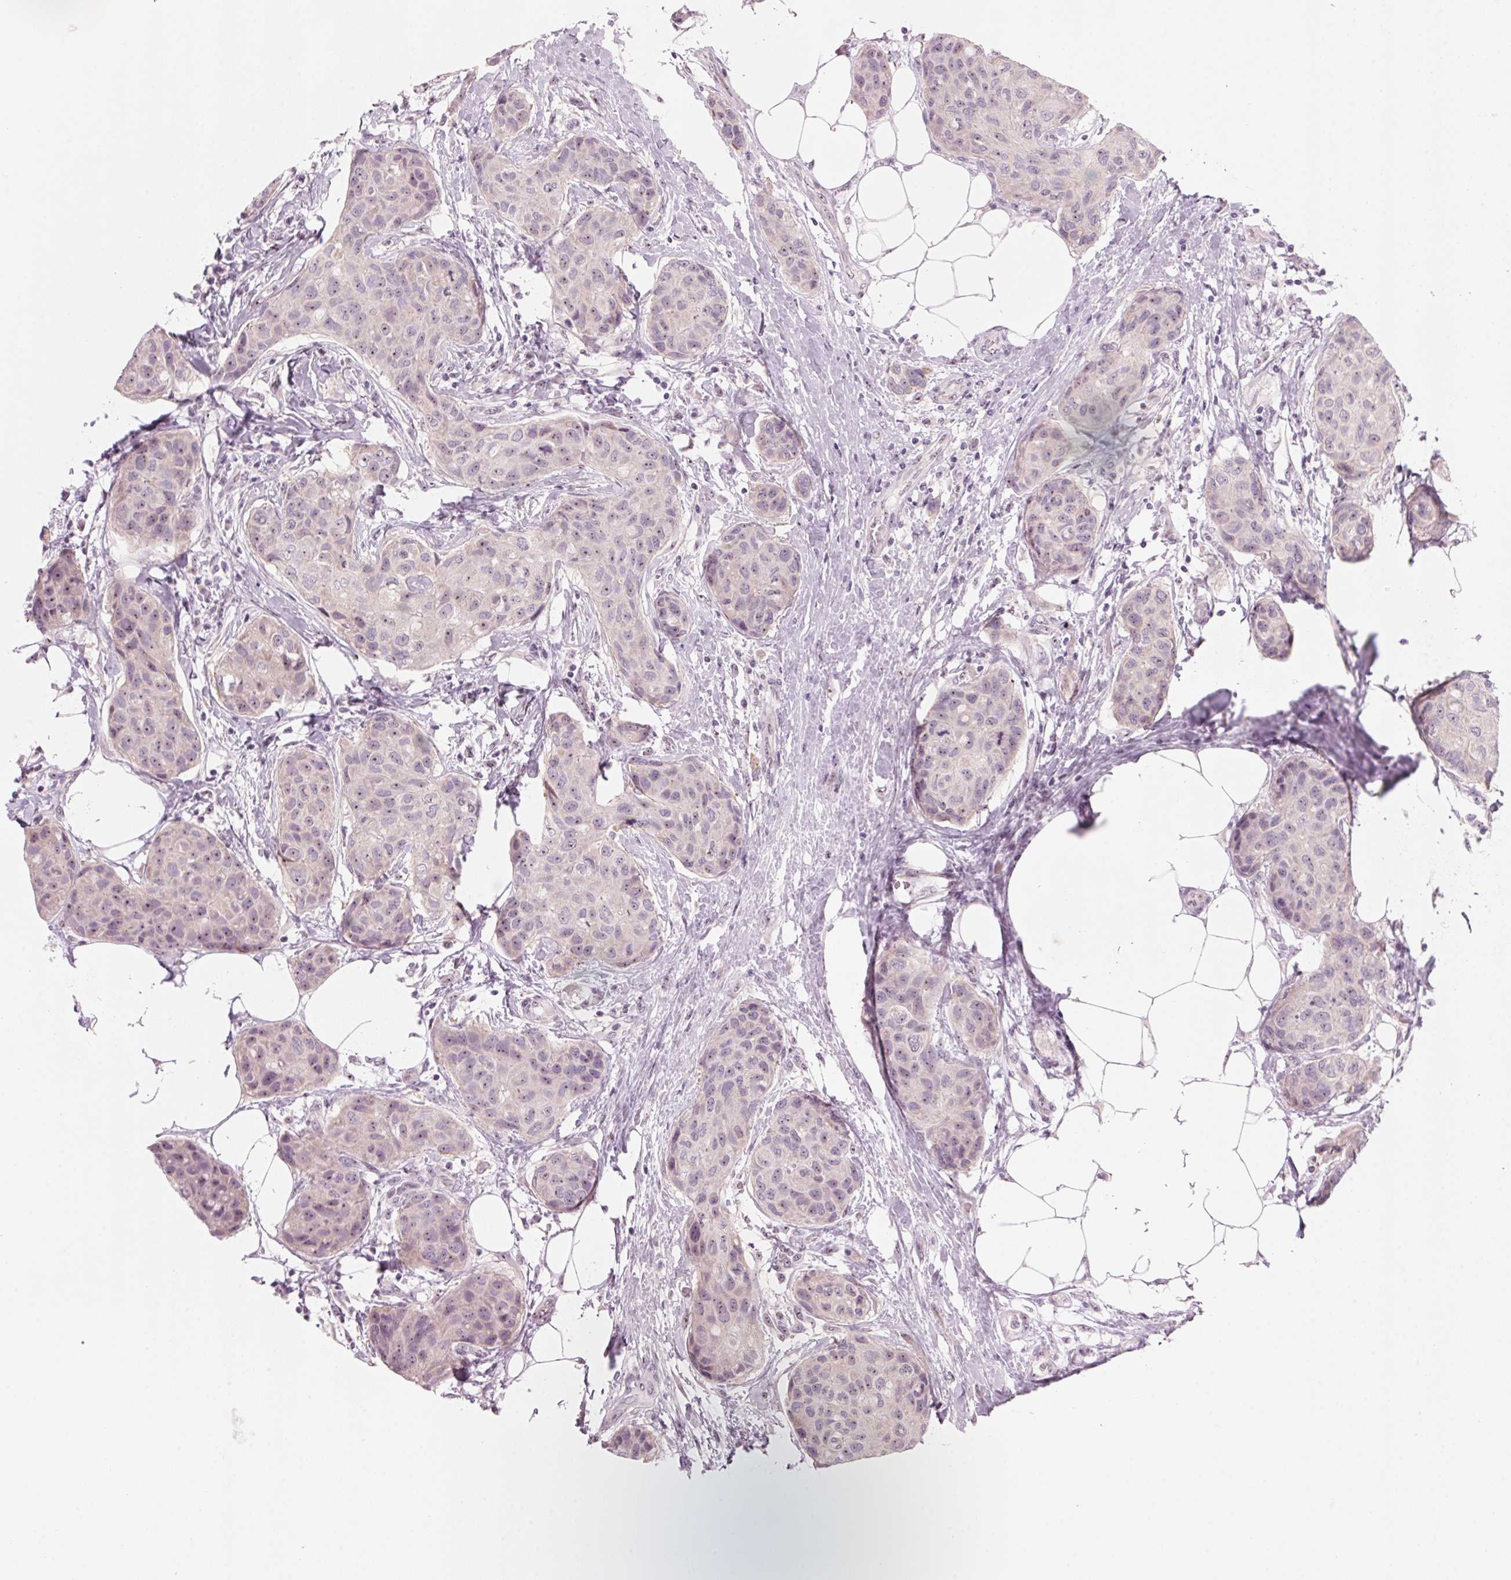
{"staining": {"intensity": "weak", "quantity": "<25%", "location": "nuclear"}, "tissue": "breast cancer", "cell_type": "Tumor cells", "image_type": "cancer", "snomed": [{"axis": "morphology", "description": "Duct carcinoma"}, {"axis": "topography", "description": "Breast"}], "caption": "IHC of human breast cancer demonstrates no positivity in tumor cells.", "gene": "DNTTIP2", "patient": {"sex": "female", "age": 80}}